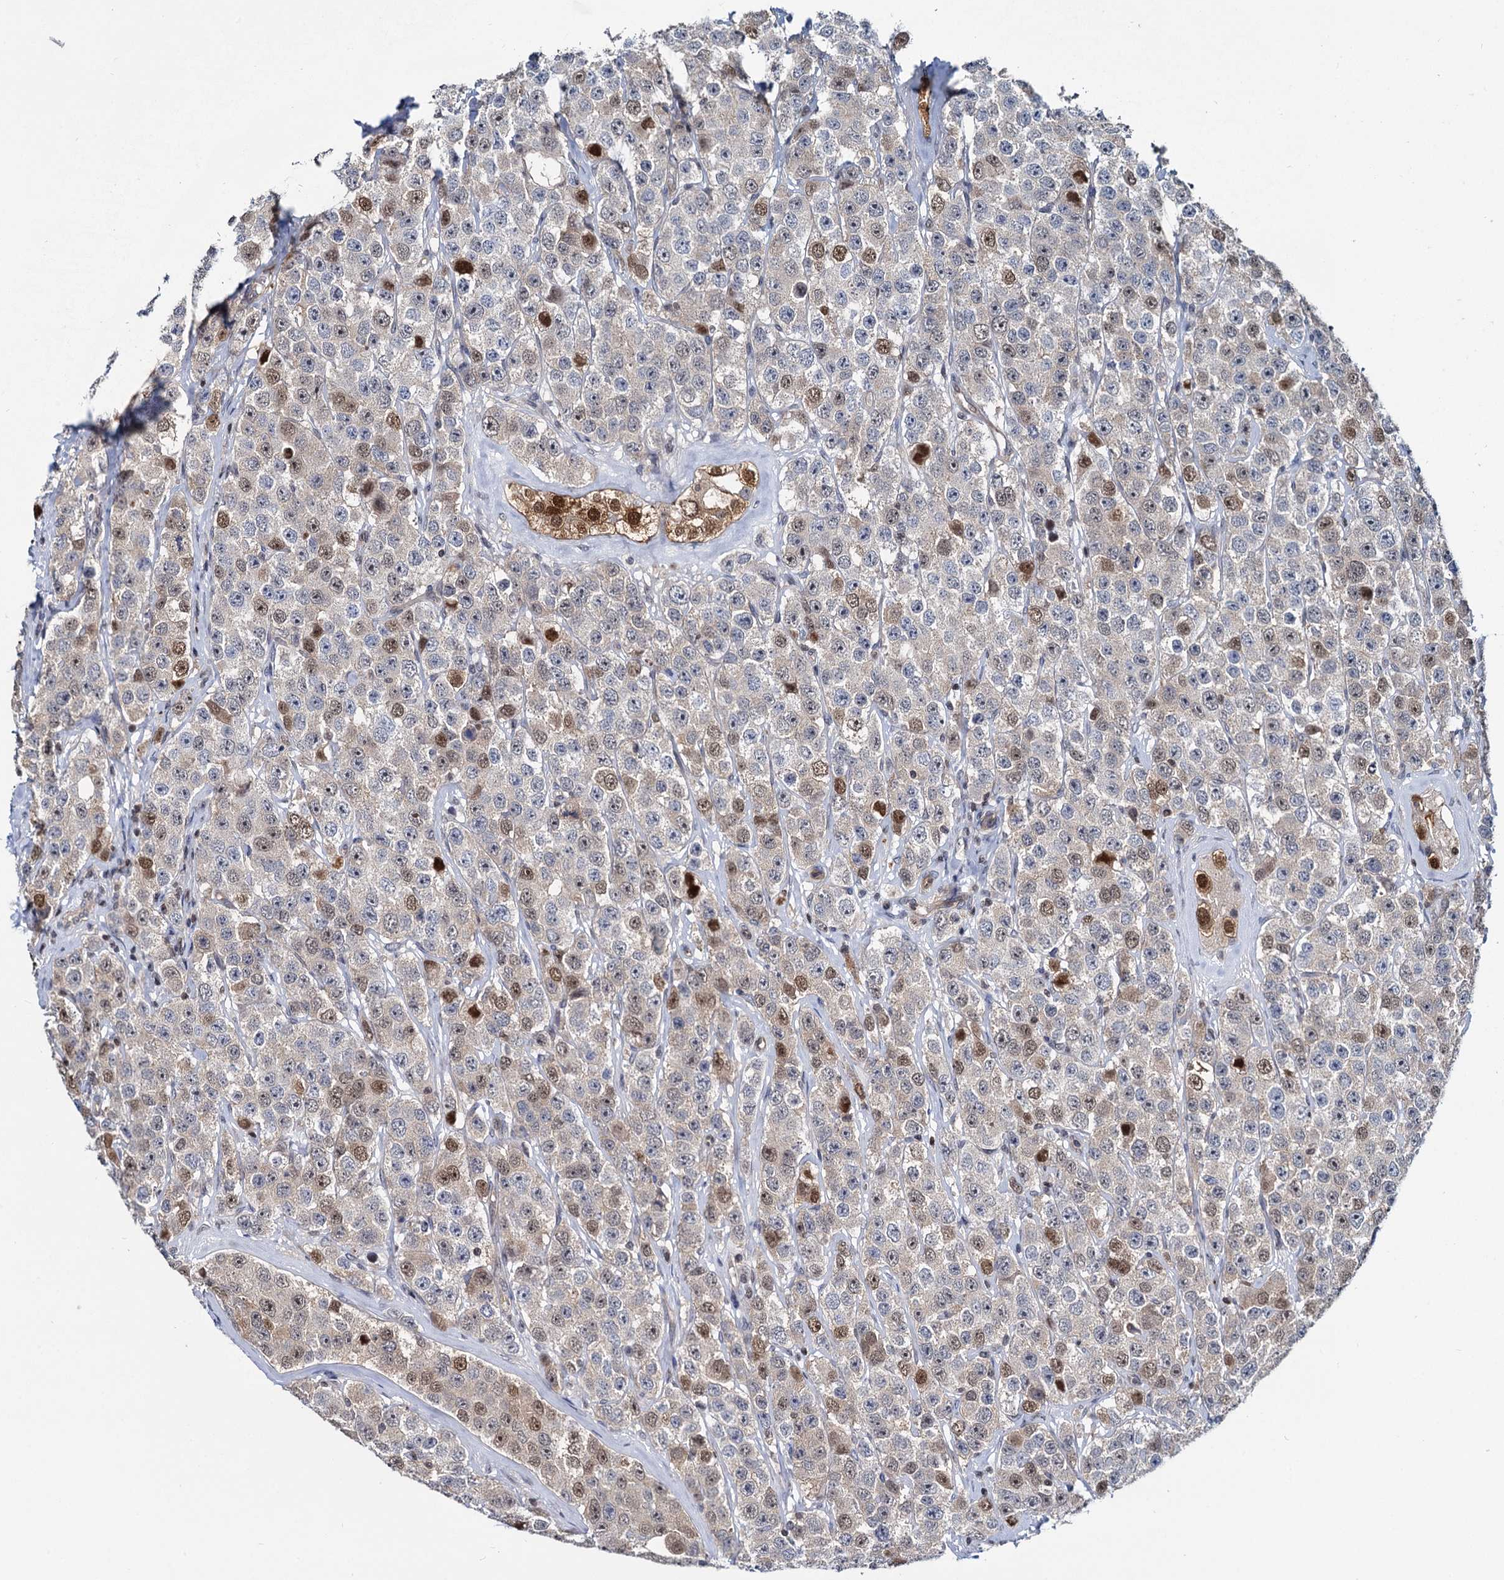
{"staining": {"intensity": "moderate", "quantity": "25%-75%", "location": "nuclear"}, "tissue": "testis cancer", "cell_type": "Tumor cells", "image_type": "cancer", "snomed": [{"axis": "morphology", "description": "Seminoma, NOS"}, {"axis": "topography", "description": "Testis"}], "caption": "Tumor cells display moderate nuclear expression in about 25%-75% of cells in testis seminoma.", "gene": "UBLCP1", "patient": {"sex": "male", "age": 28}}